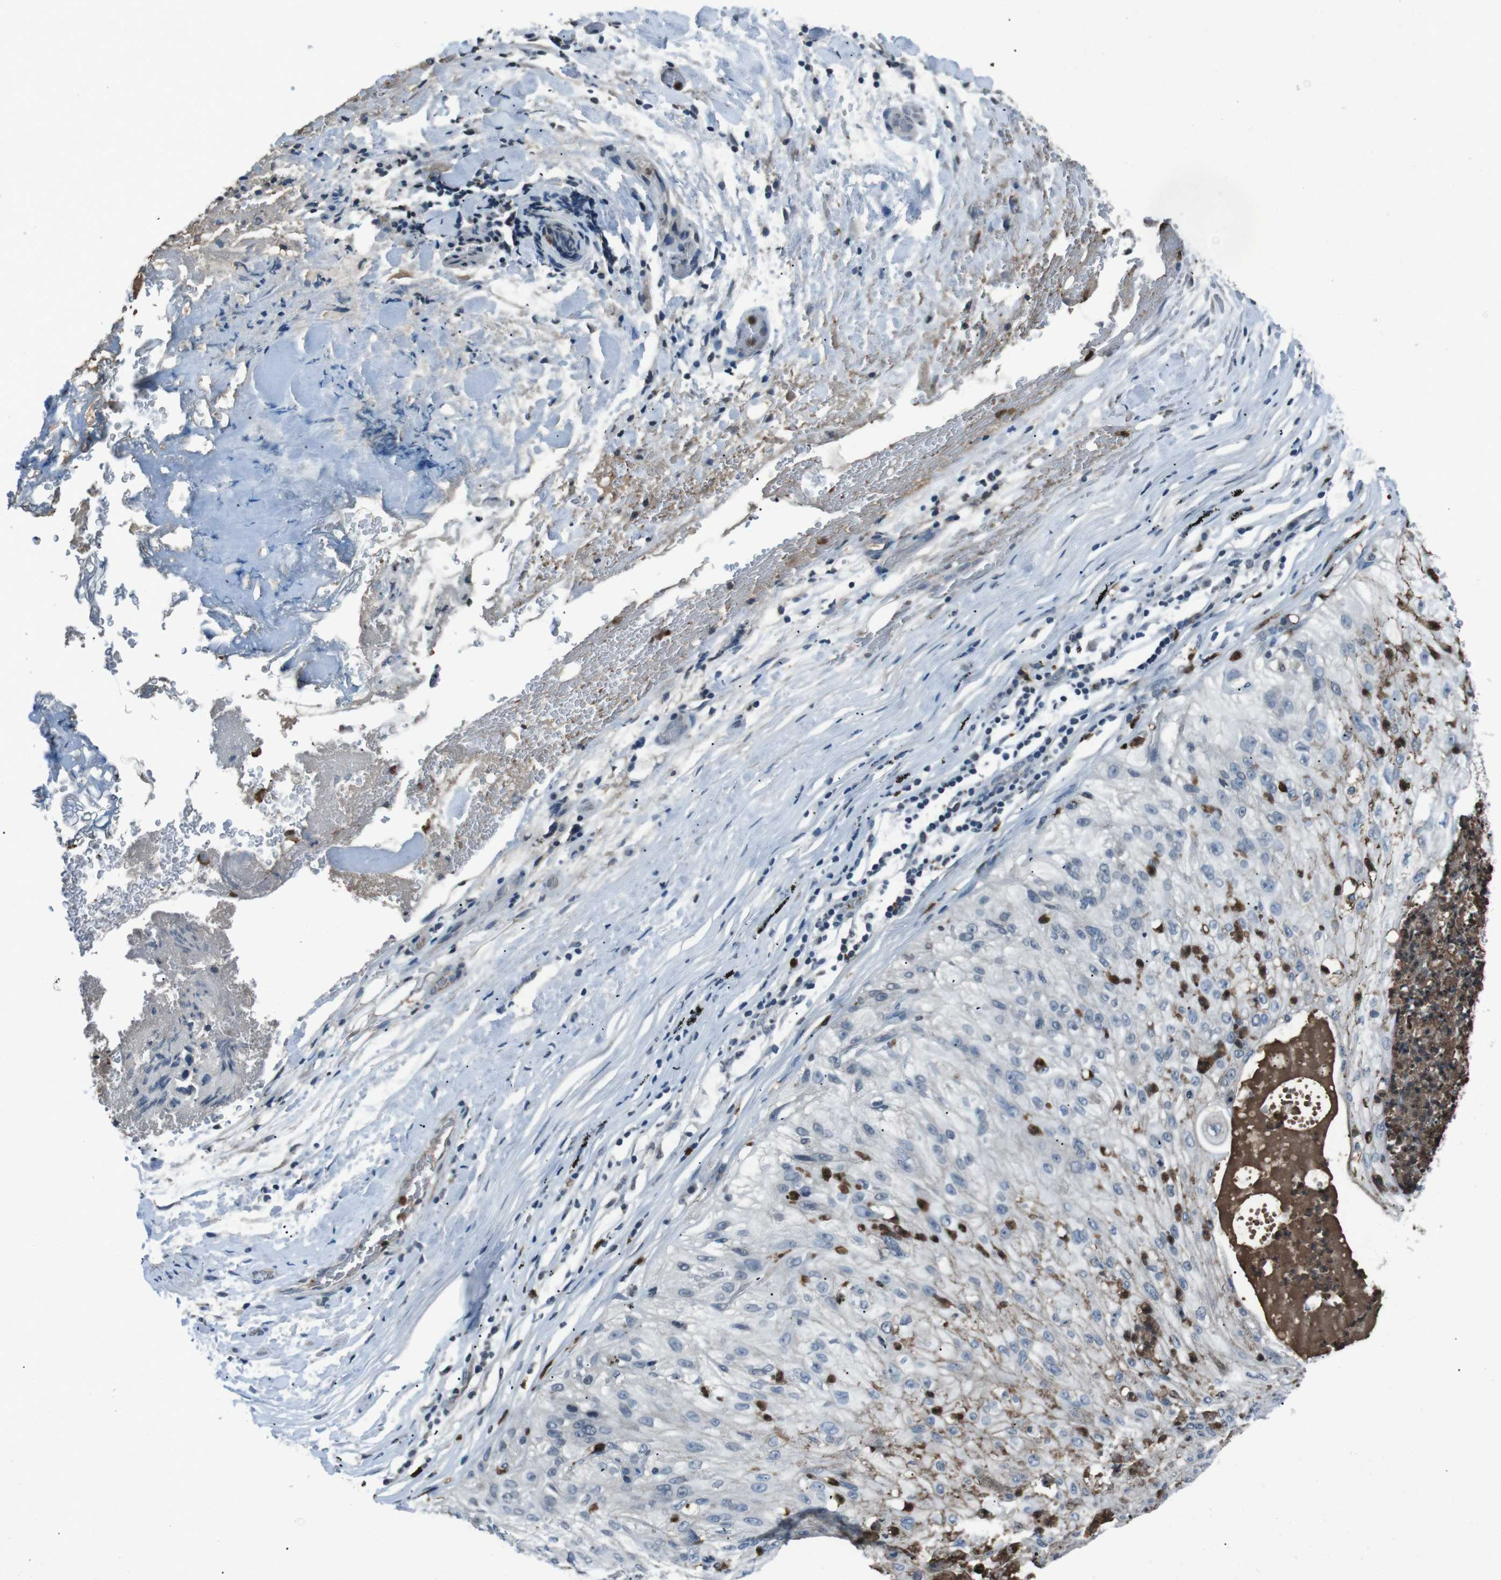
{"staining": {"intensity": "weak", "quantity": "<25%", "location": "cytoplasmic/membranous"}, "tissue": "lung cancer", "cell_type": "Tumor cells", "image_type": "cancer", "snomed": [{"axis": "morphology", "description": "Inflammation, NOS"}, {"axis": "morphology", "description": "Squamous cell carcinoma, NOS"}, {"axis": "topography", "description": "Lymph node"}, {"axis": "topography", "description": "Soft tissue"}, {"axis": "topography", "description": "Lung"}], "caption": "Tumor cells show no significant positivity in squamous cell carcinoma (lung). (DAB (3,3'-diaminobenzidine) immunohistochemistry with hematoxylin counter stain).", "gene": "UGT1A6", "patient": {"sex": "male", "age": 66}}